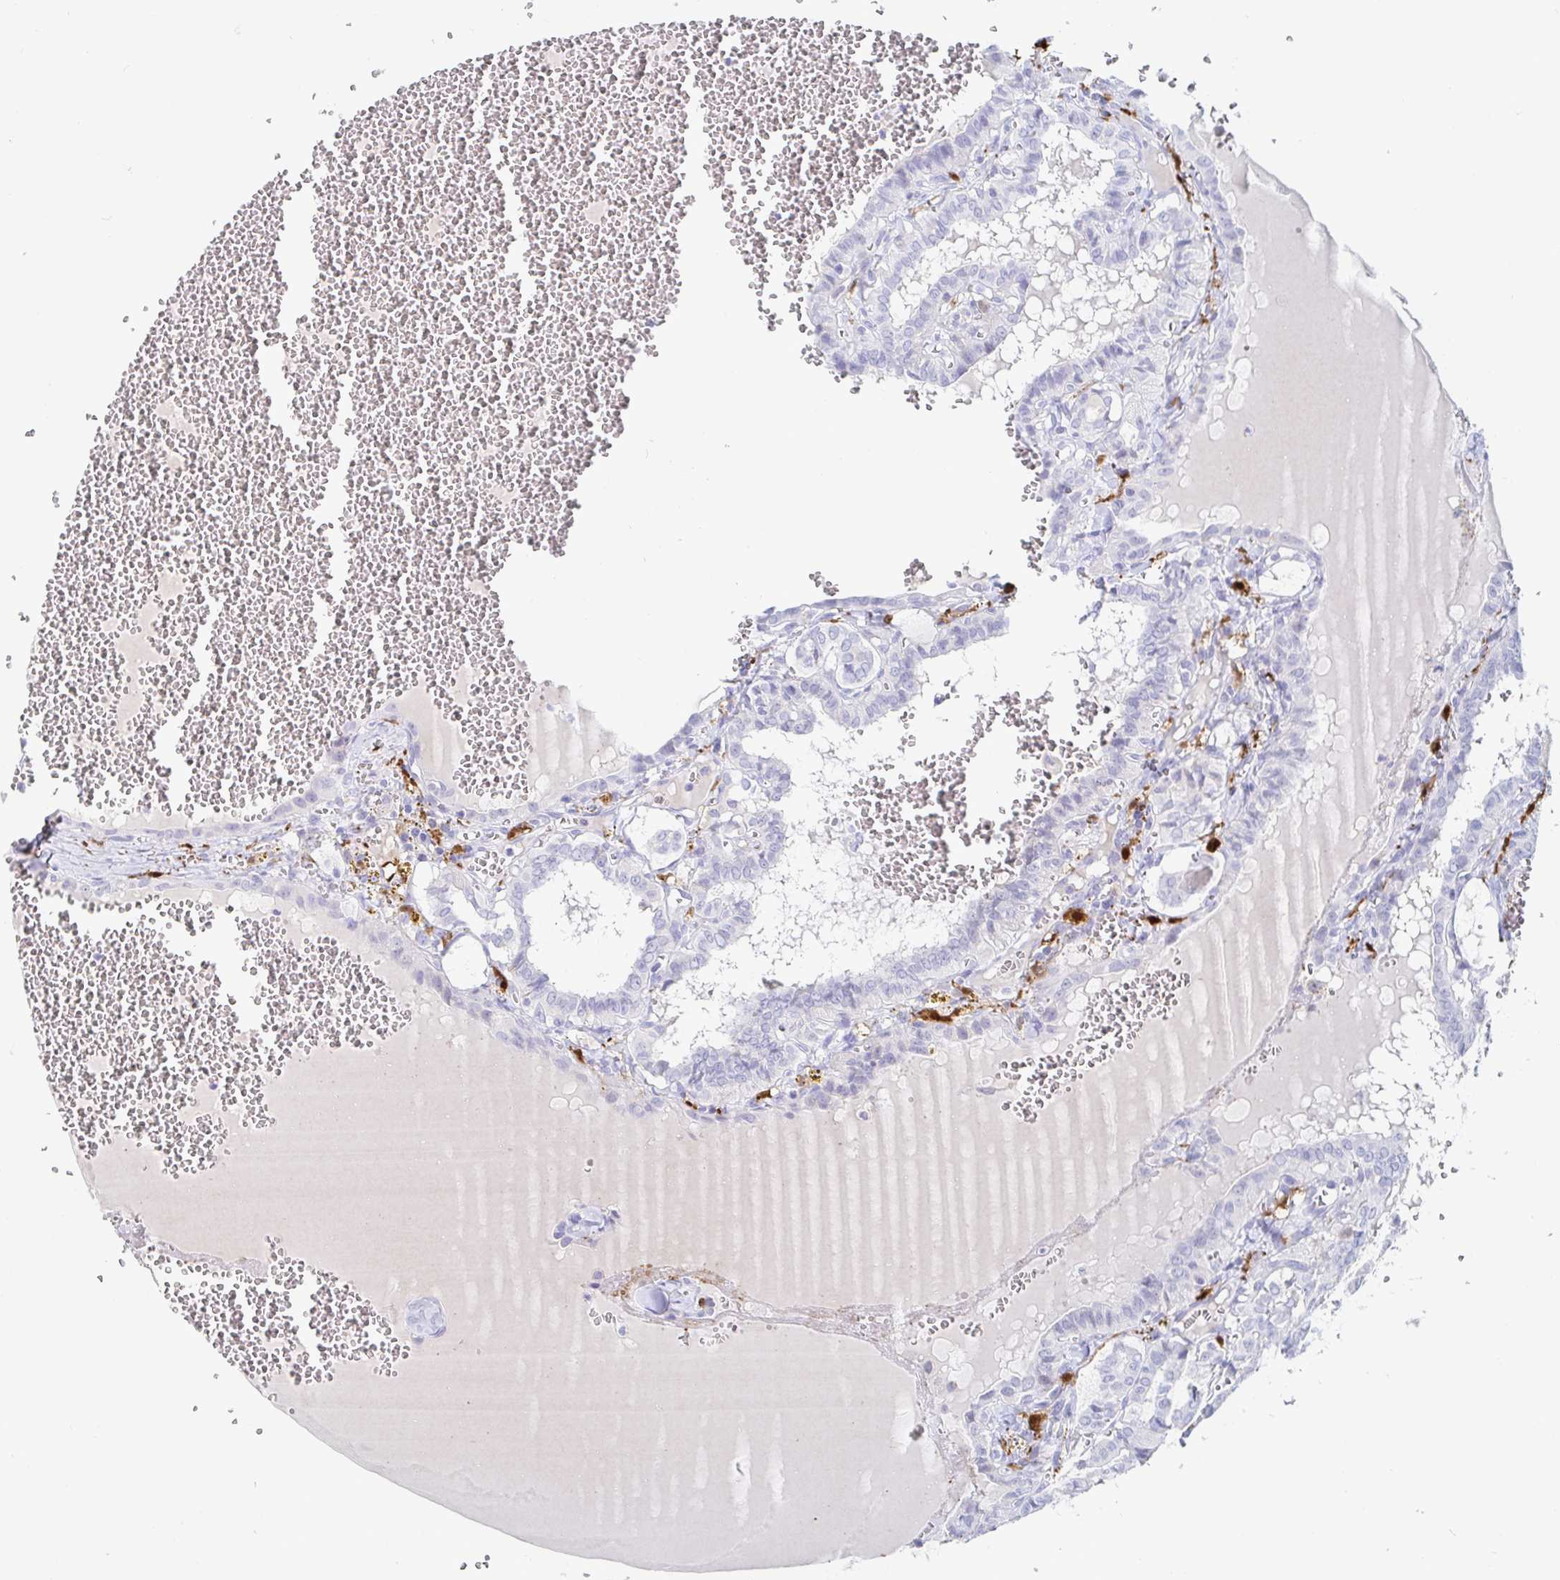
{"staining": {"intensity": "negative", "quantity": "none", "location": "none"}, "tissue": "thyroid cancer", "cell_type": "Tumor cells", "image_type": "cancer", "snomed": [{"axis": "morphology", "description": "Papillary adenocarcinoma, NOS"}, {"axis": "topography", "description": "Thyroid gland"}], "caption": "IHC of thyroid cancer demonstrates no staining in tumor cells. (Stains: DAB (3,3'-diaminobenzidine) IHC with hematoxylin counter stain, Microscopy: brightfield microscopy at high magnification).", "gene": "OR2A4", "patient": {"sex": "female", "age": 21}}